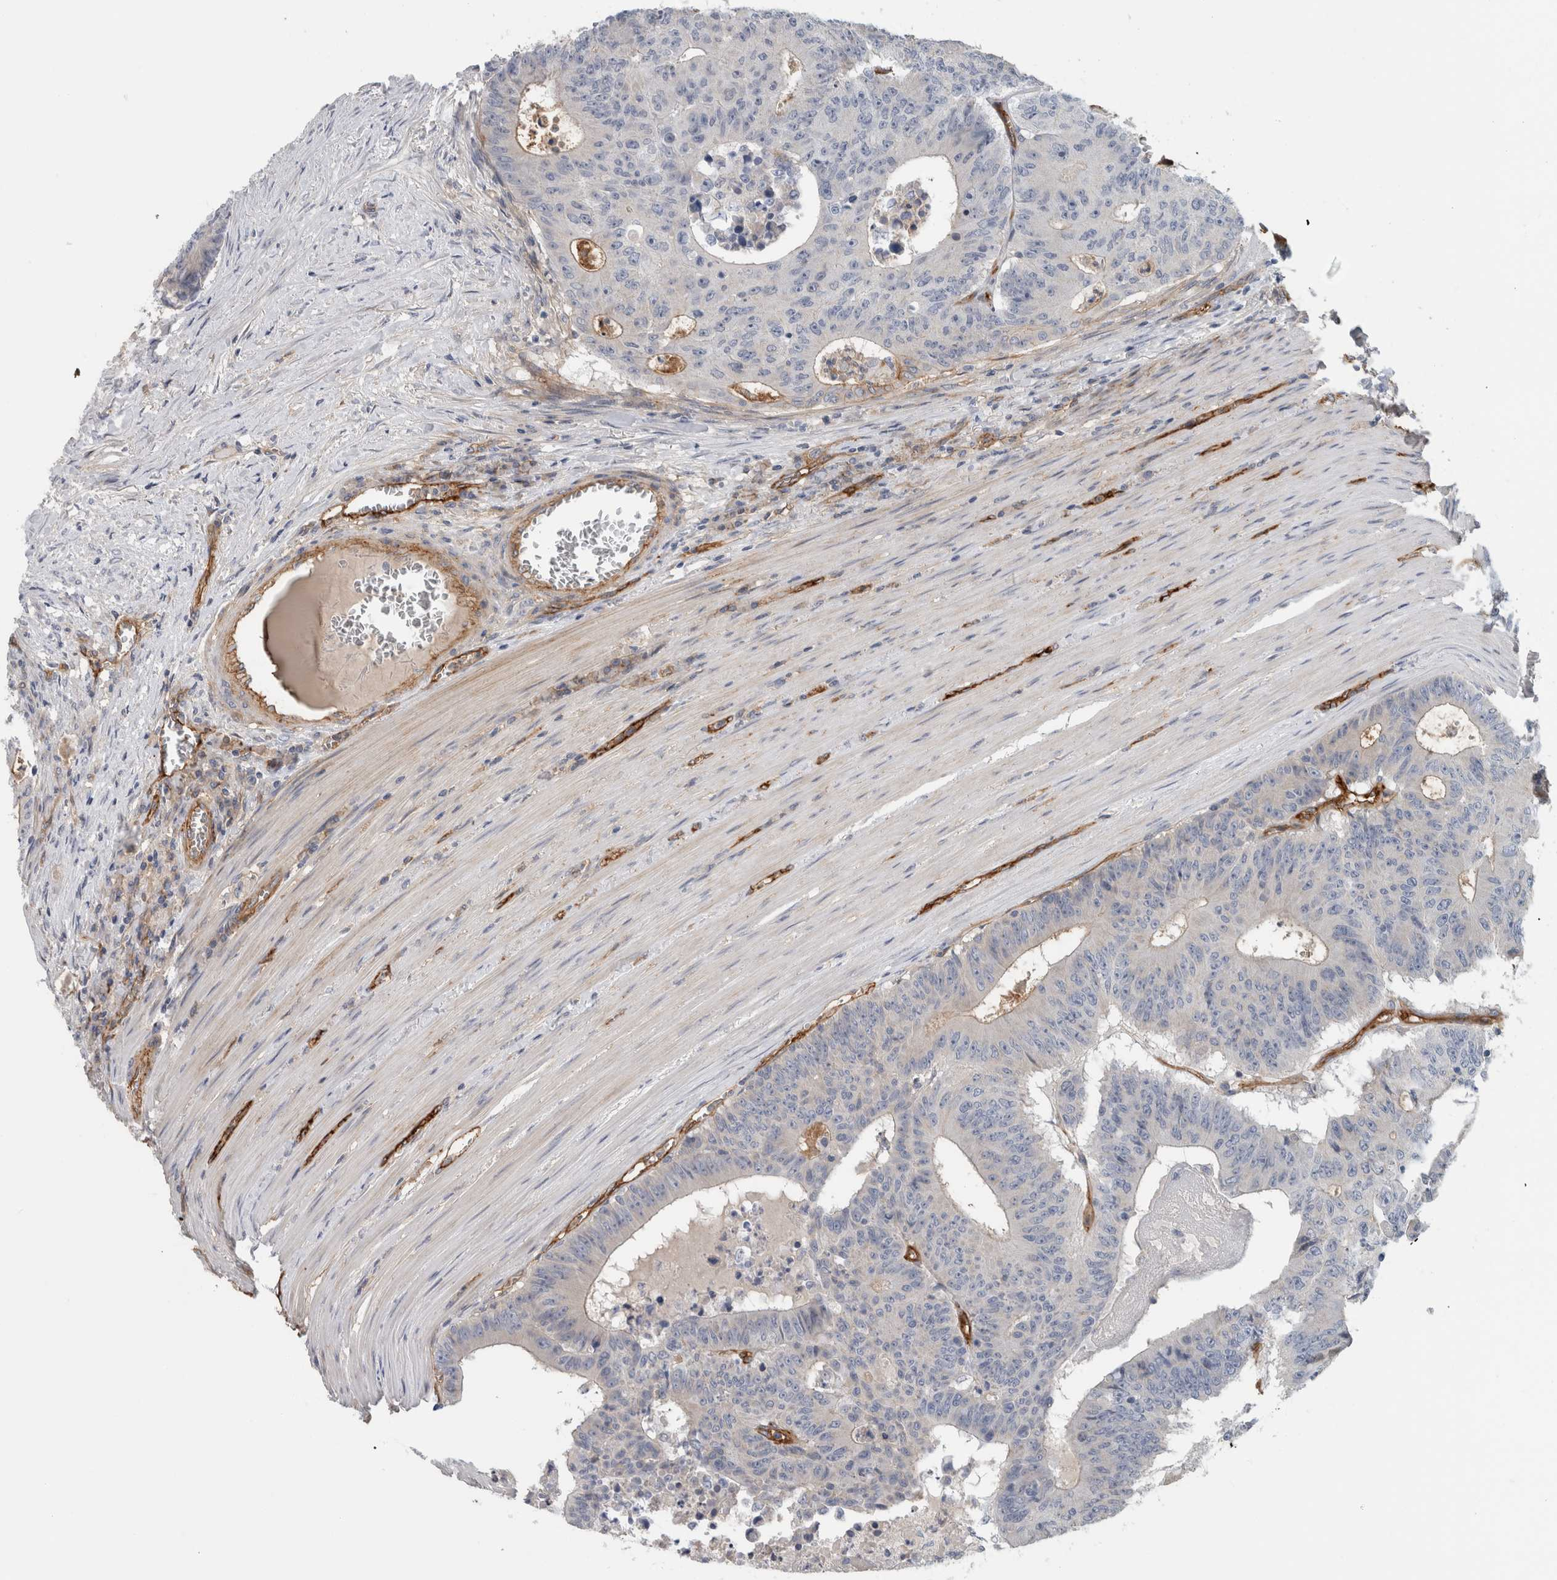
{"staining": {"intensity": "negative", "quantity": "none", "location": "none"}, "tissue": "colorectal cancer", "cell_type": "Tumor cells", "image_type": "cancer", "snomed": [{"axis": "morphology", "description": "Adenocarcinoma, NOS"}, {"axis": "topography", "description": "Colon"}], "caption": "Tumor cells are negative for brown protein staining in colorectal adenocarcinoma. (Stains: DAB immunohistochemistry (IHC) with hematoxylin counter stain, Microscopy: brightfield microscopy at high magnification).", "gene": "CD59", "patient": {"sex": "male", "age": 87}}